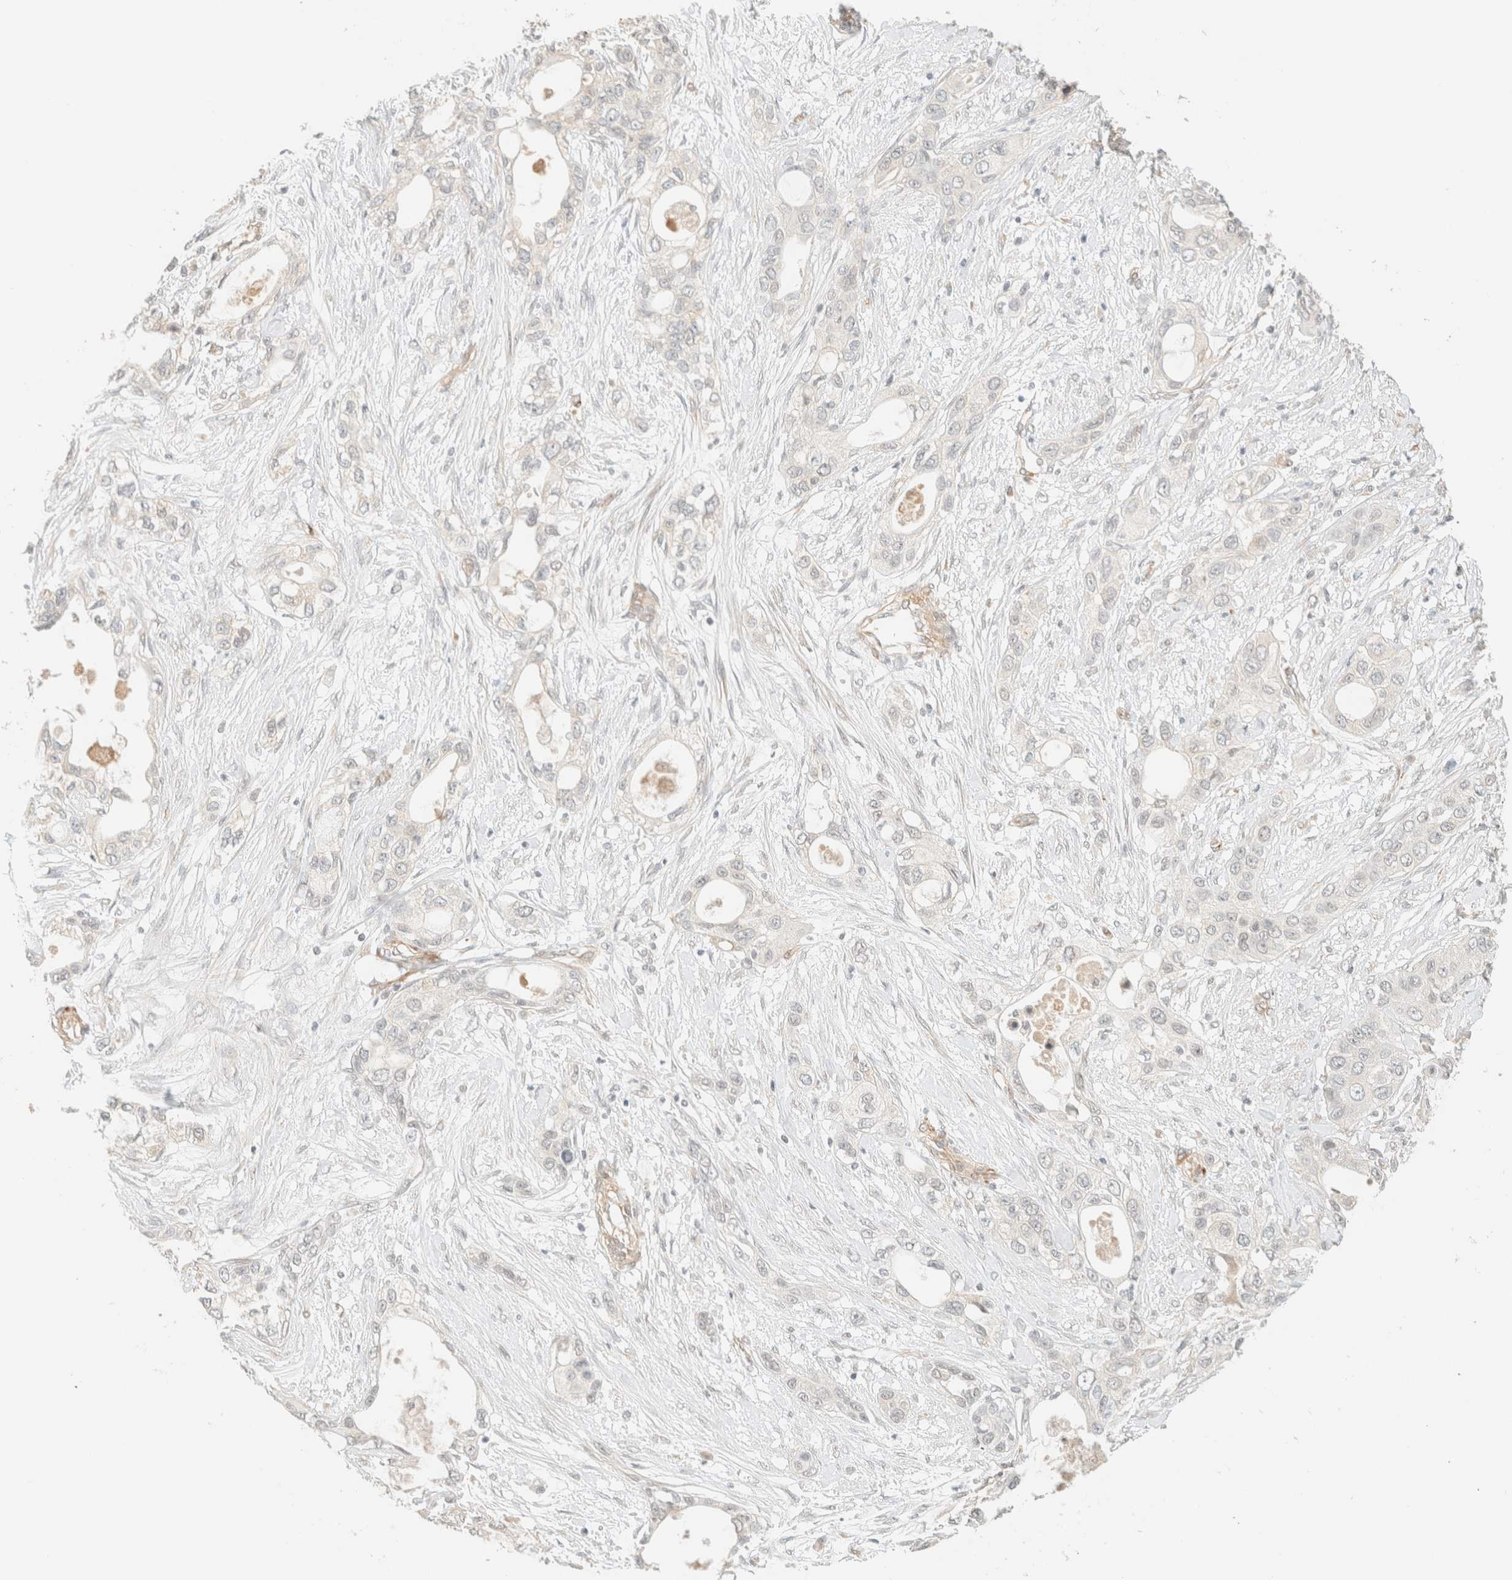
{"staining": {"intensity": "negative", "quantity": "none", "location": "none"}, "tissue": "pancreatic cancer", "cell_type": "Tumor cells", "image_type": "cancer", "snomed": [{"axis": "morphology", "description": "Adenocarcinoma, NOS"}, {"axis": "topography", "description": "Pancreas"}], "caption": "This is an immunohistochemistry micrograph of adenocarcinoma (pancreatic). There is no staining in tumor cells.", "gene": "SPARCL1", "patient": {"sex": "female", "age": 70}}